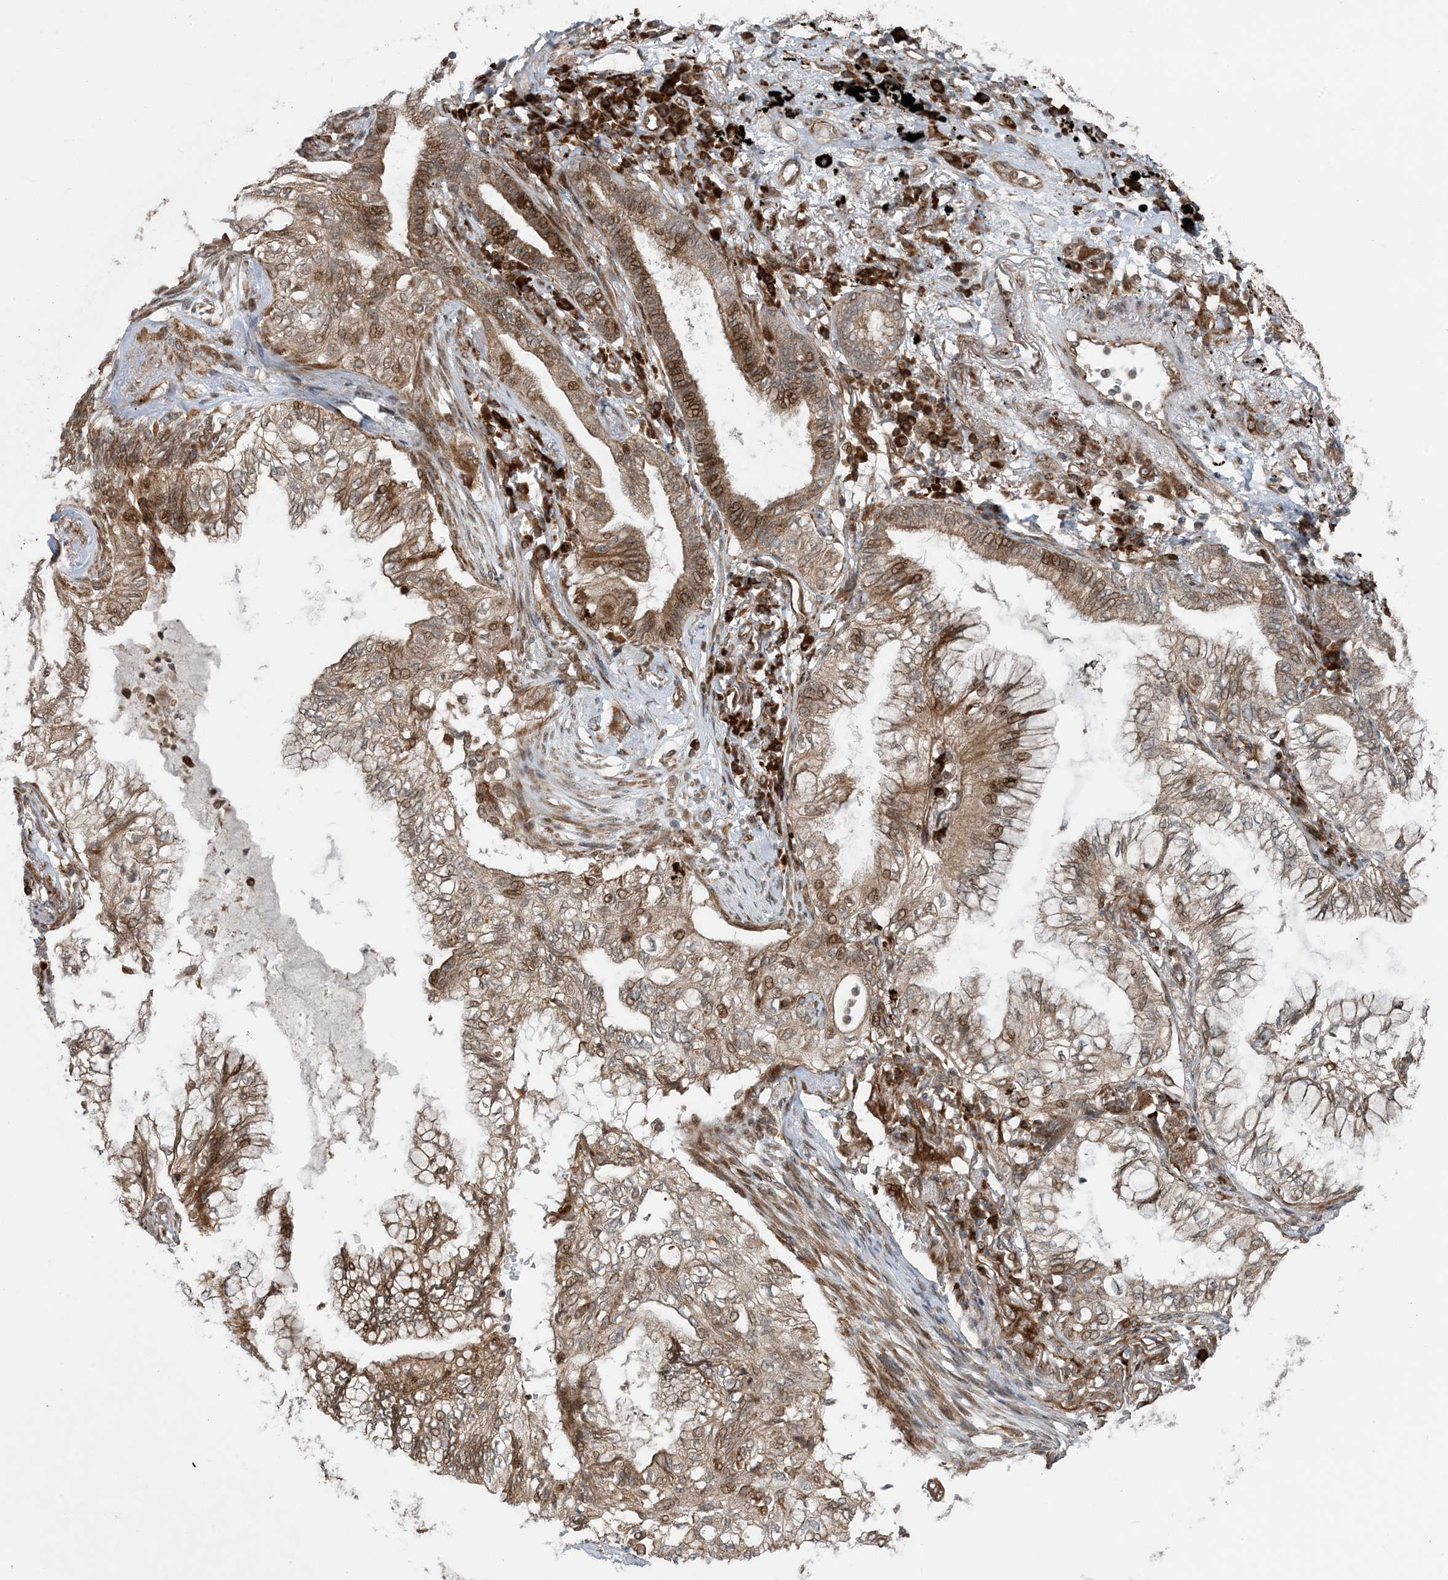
{"staining": {"intensity": "moderate", "quantity": "25%-75%", "location": "cytoplasmic/membranous,nuclear"}, "tissue": "lung cancer", "cell_type": "Tumor cells", "image_type": "cancer", "snomed": [{"axis": "morphology", "description": "Normal tissue, NOS"}, {"axis": "morphology", "description": "Adenocarcinoma, NOS"}, {"axis": "topography", "description": "Bronchus"}, {"axis": "topography", "description": "Lung"}], "caption": "Protein expression by immunohistochemistry (IHC) reveals moderate cytoplasmic/membranous and nuclear positivity in about 25%-75% of tumor cells in lung adenocarcinoma. (brown staining indicates protein expression, while blue staining denotes nuclei).", "gene": "EDEM2", "patient": {"sex": "female", "age": 70}}